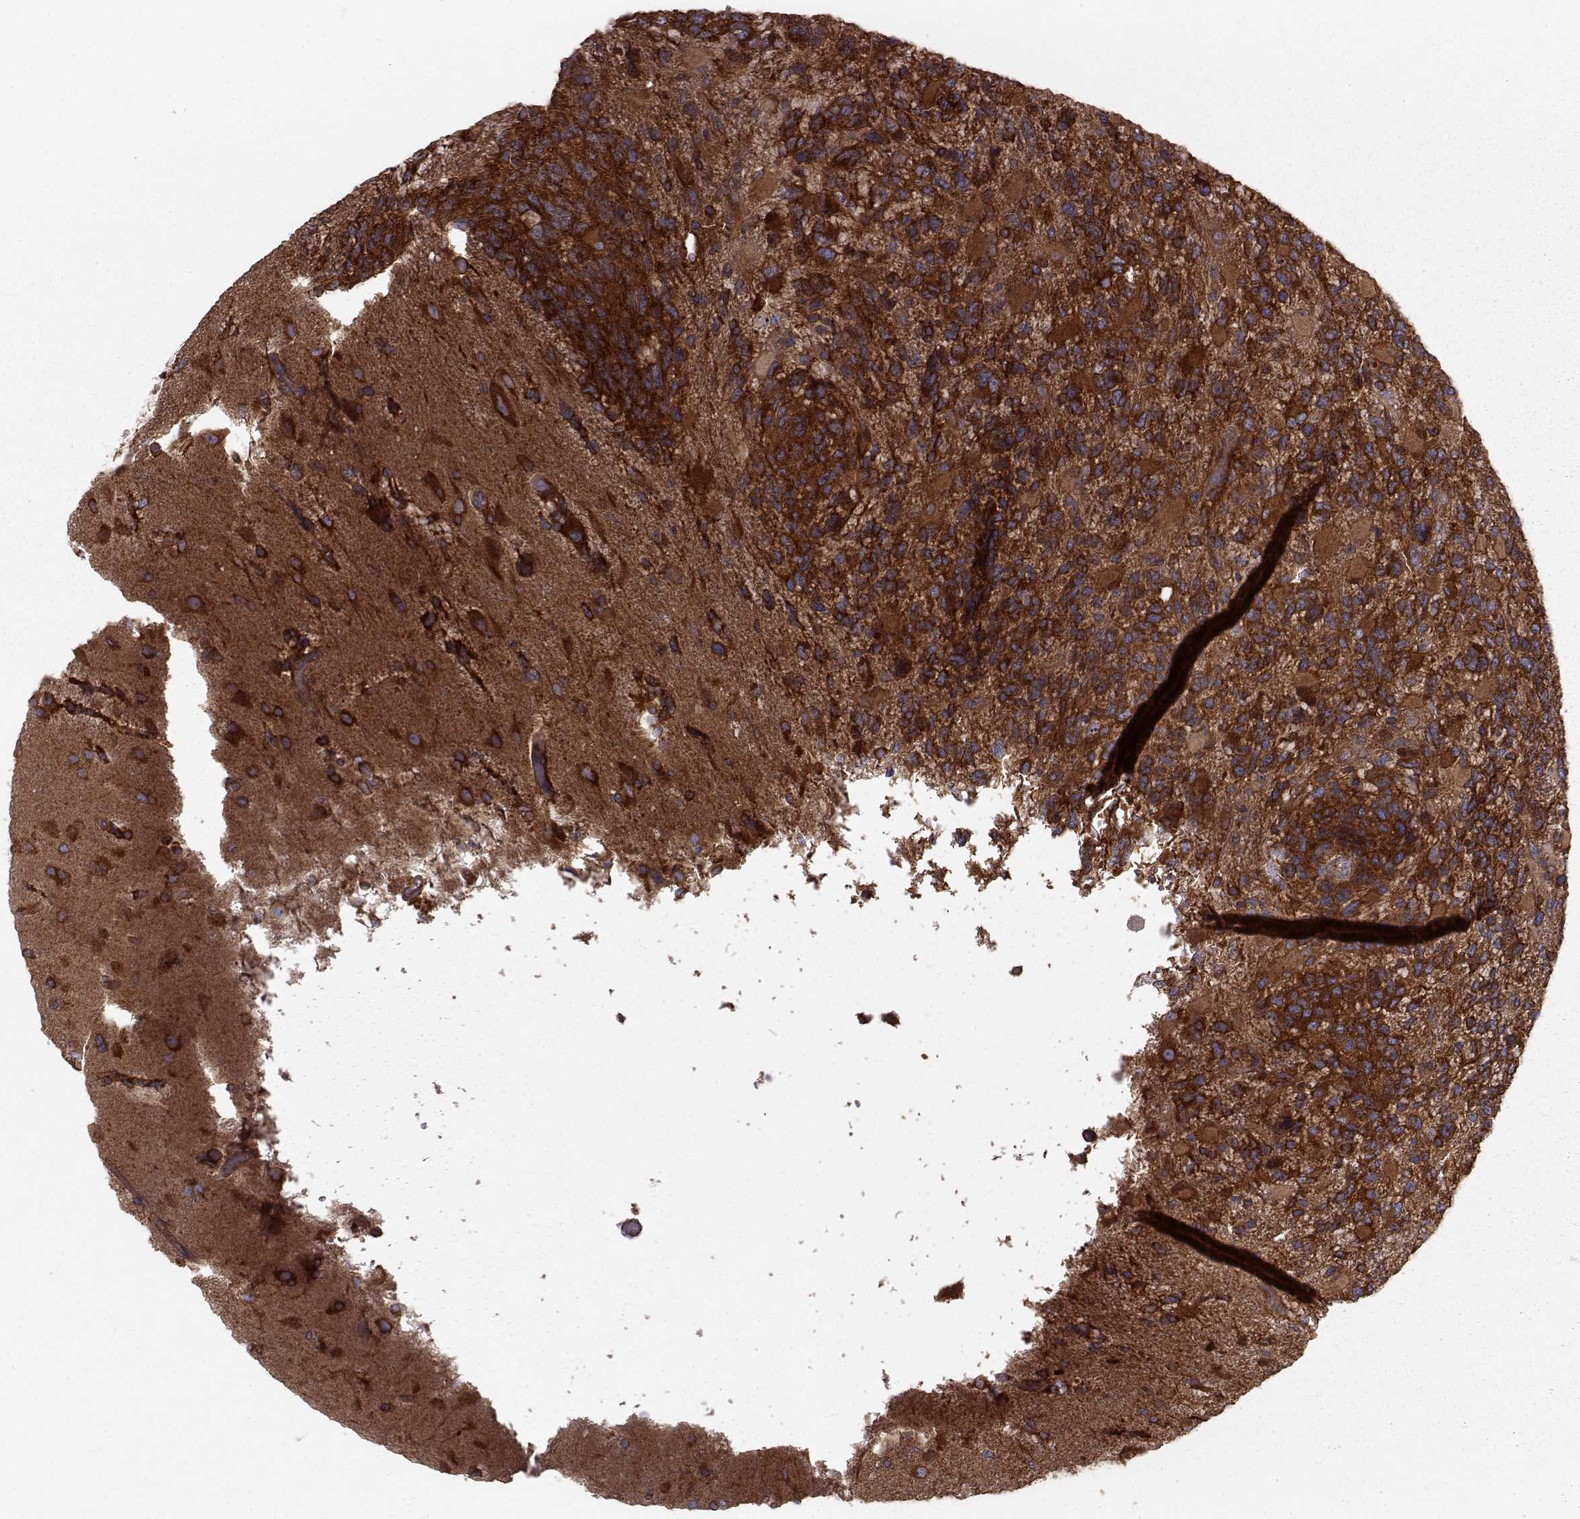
{"staining": {"intensity": "strong", "quantity": ">75%", "location": "cytoplasmic/membranous"}, "tissue": "glioma", "cell_type": "Tumor cells", "image_type": "cancer", "snomed": [{"axis": "morphology", "description": "Glioma, malignant, High grade"}, {"axis": "topography", "description": "Brain"}], "caption": "Tumor cells display high levels of strong cytoplasmic/membranous positivity in approximately >75% of cells in glioma.", "gene": "RABGAP1", "patient": {"sex": "female", "age": 71}}